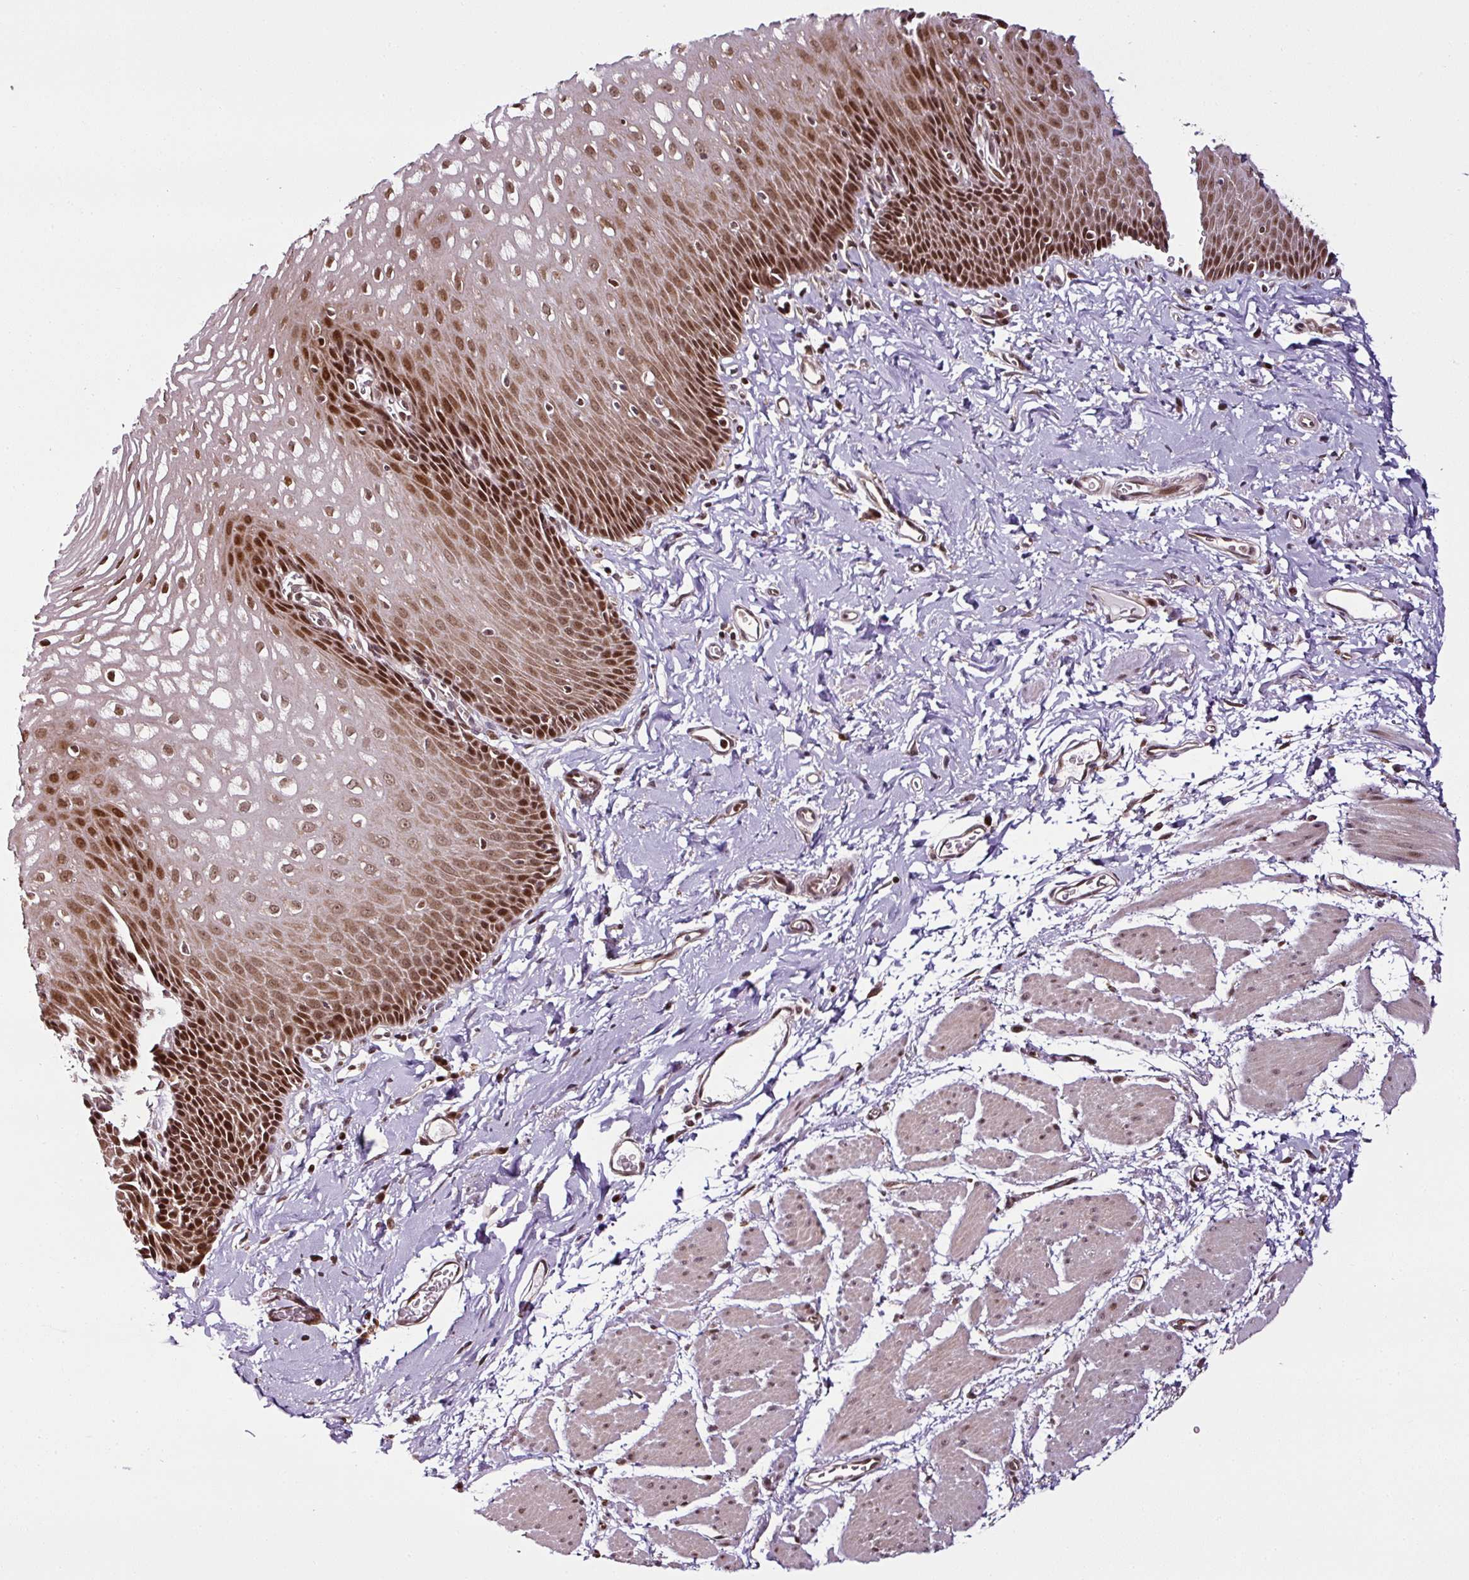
{"staining": {"intensity": "strong", "quantity": "25%-75%", "location": "nuclear"}, "tissue": "esophagus", "cell_type": "Squamous epithelial cells", "image_type": "normal", "snomed": [{"axis": "morphology", "description": "Normal tissue, NOS"}, {"axis": "topography", "description": "Esophagus"}], "caption": "Squamous epithelial cells show strong nuclear staining in about 25%-75% of cells in unremarkable esophagus.", "gene": "COPRS", "patient": {"sex": "male", "age": 70}}